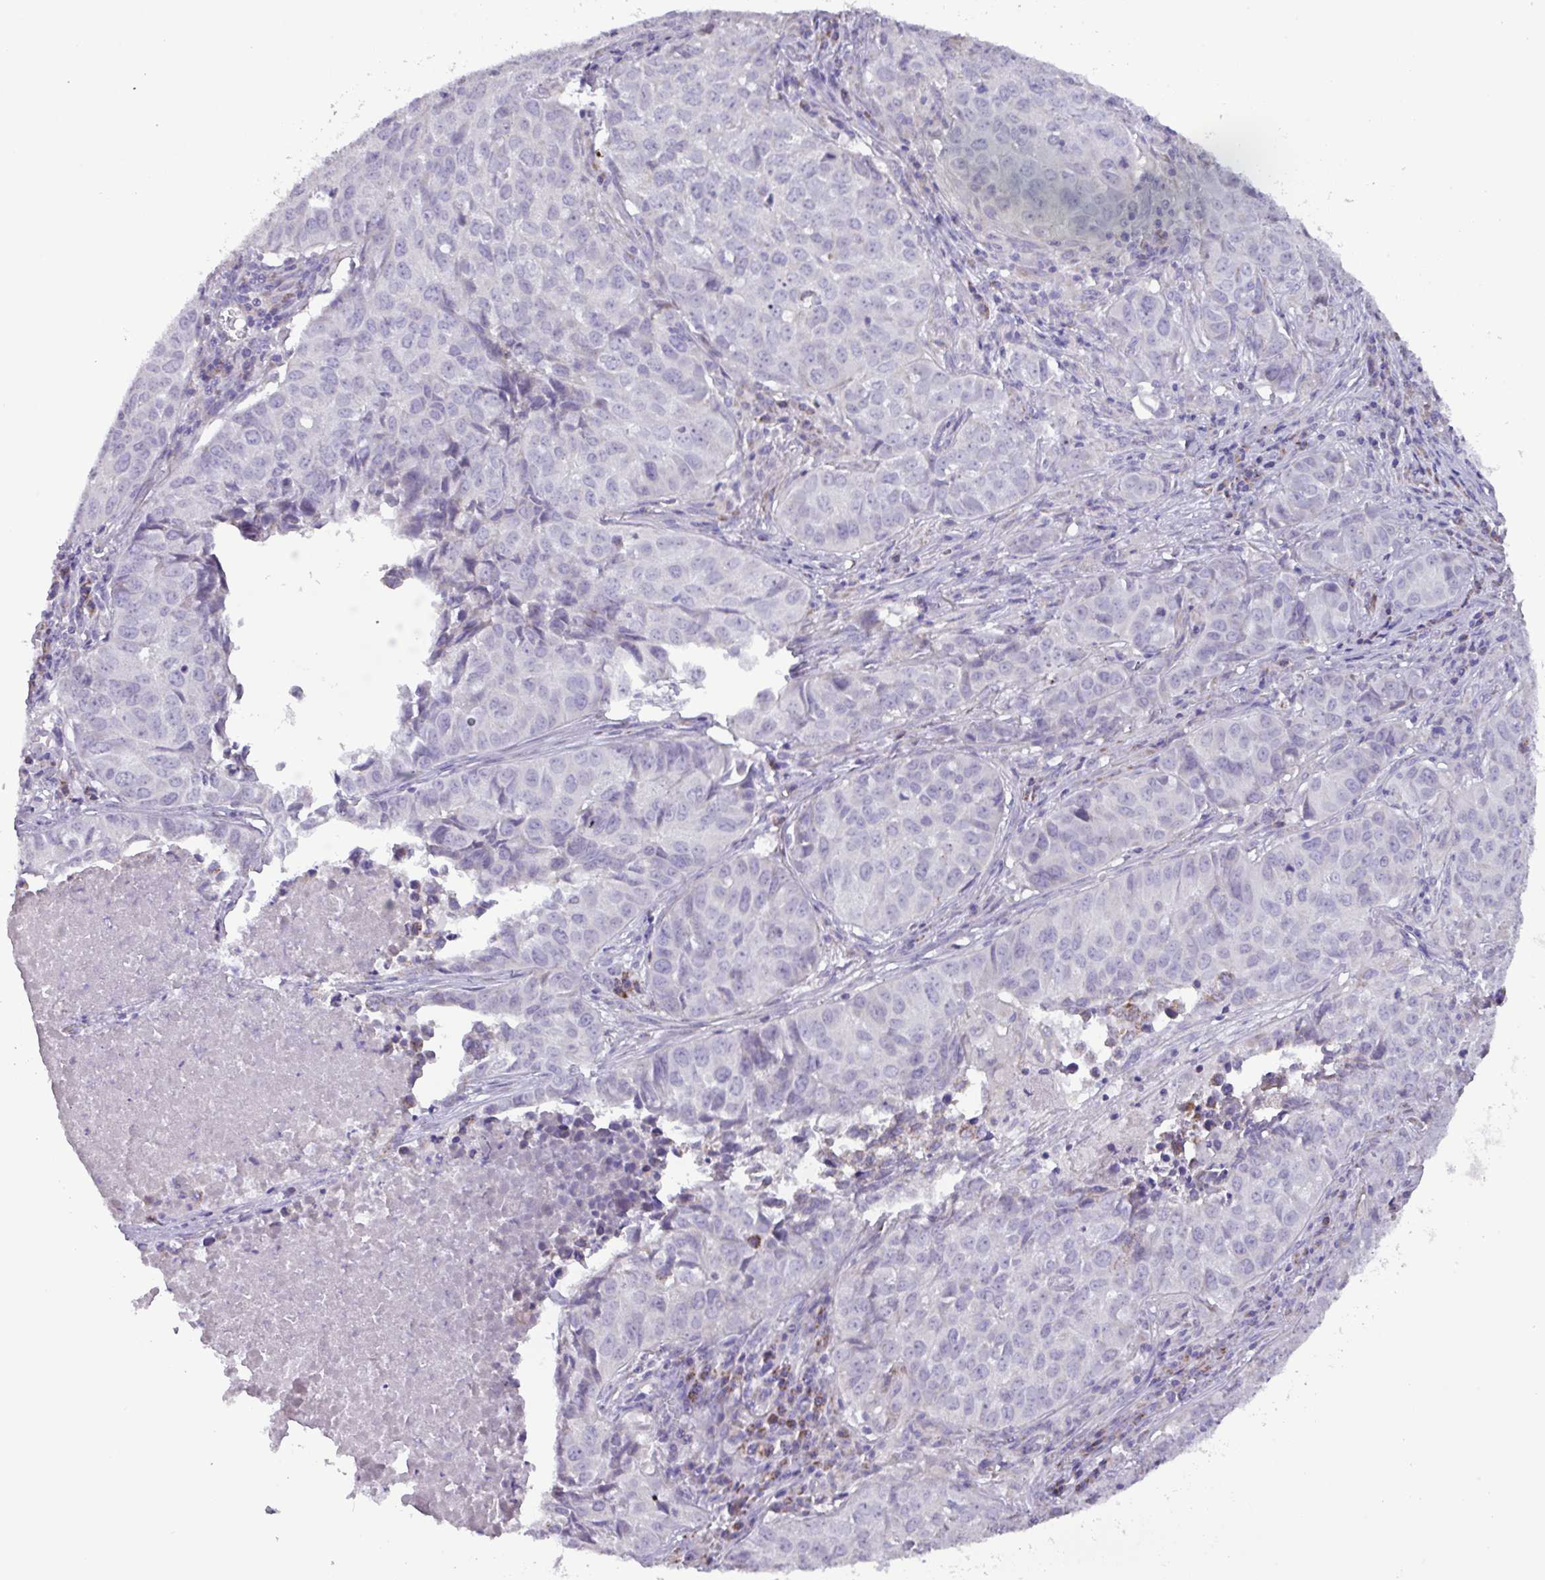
{"staining": {"intensity": "negative", "quantity": "none", "location": "none"}, "tissue": "lung cancer", "cell_type": "Tumor cells", "image_type": "cancer", "snomed": [{"axis": "morphology", "description": "Adenocarcinoma, NOS"}, {"axis": "topography", "description": "Lung"}], "caption": "This is an immunohistochemistry image of human adenocarcinoma (lung). There is no staining in tumor cells.", "gene": "MT-ND4", "patient": {"sex": "female", "age": 50}}